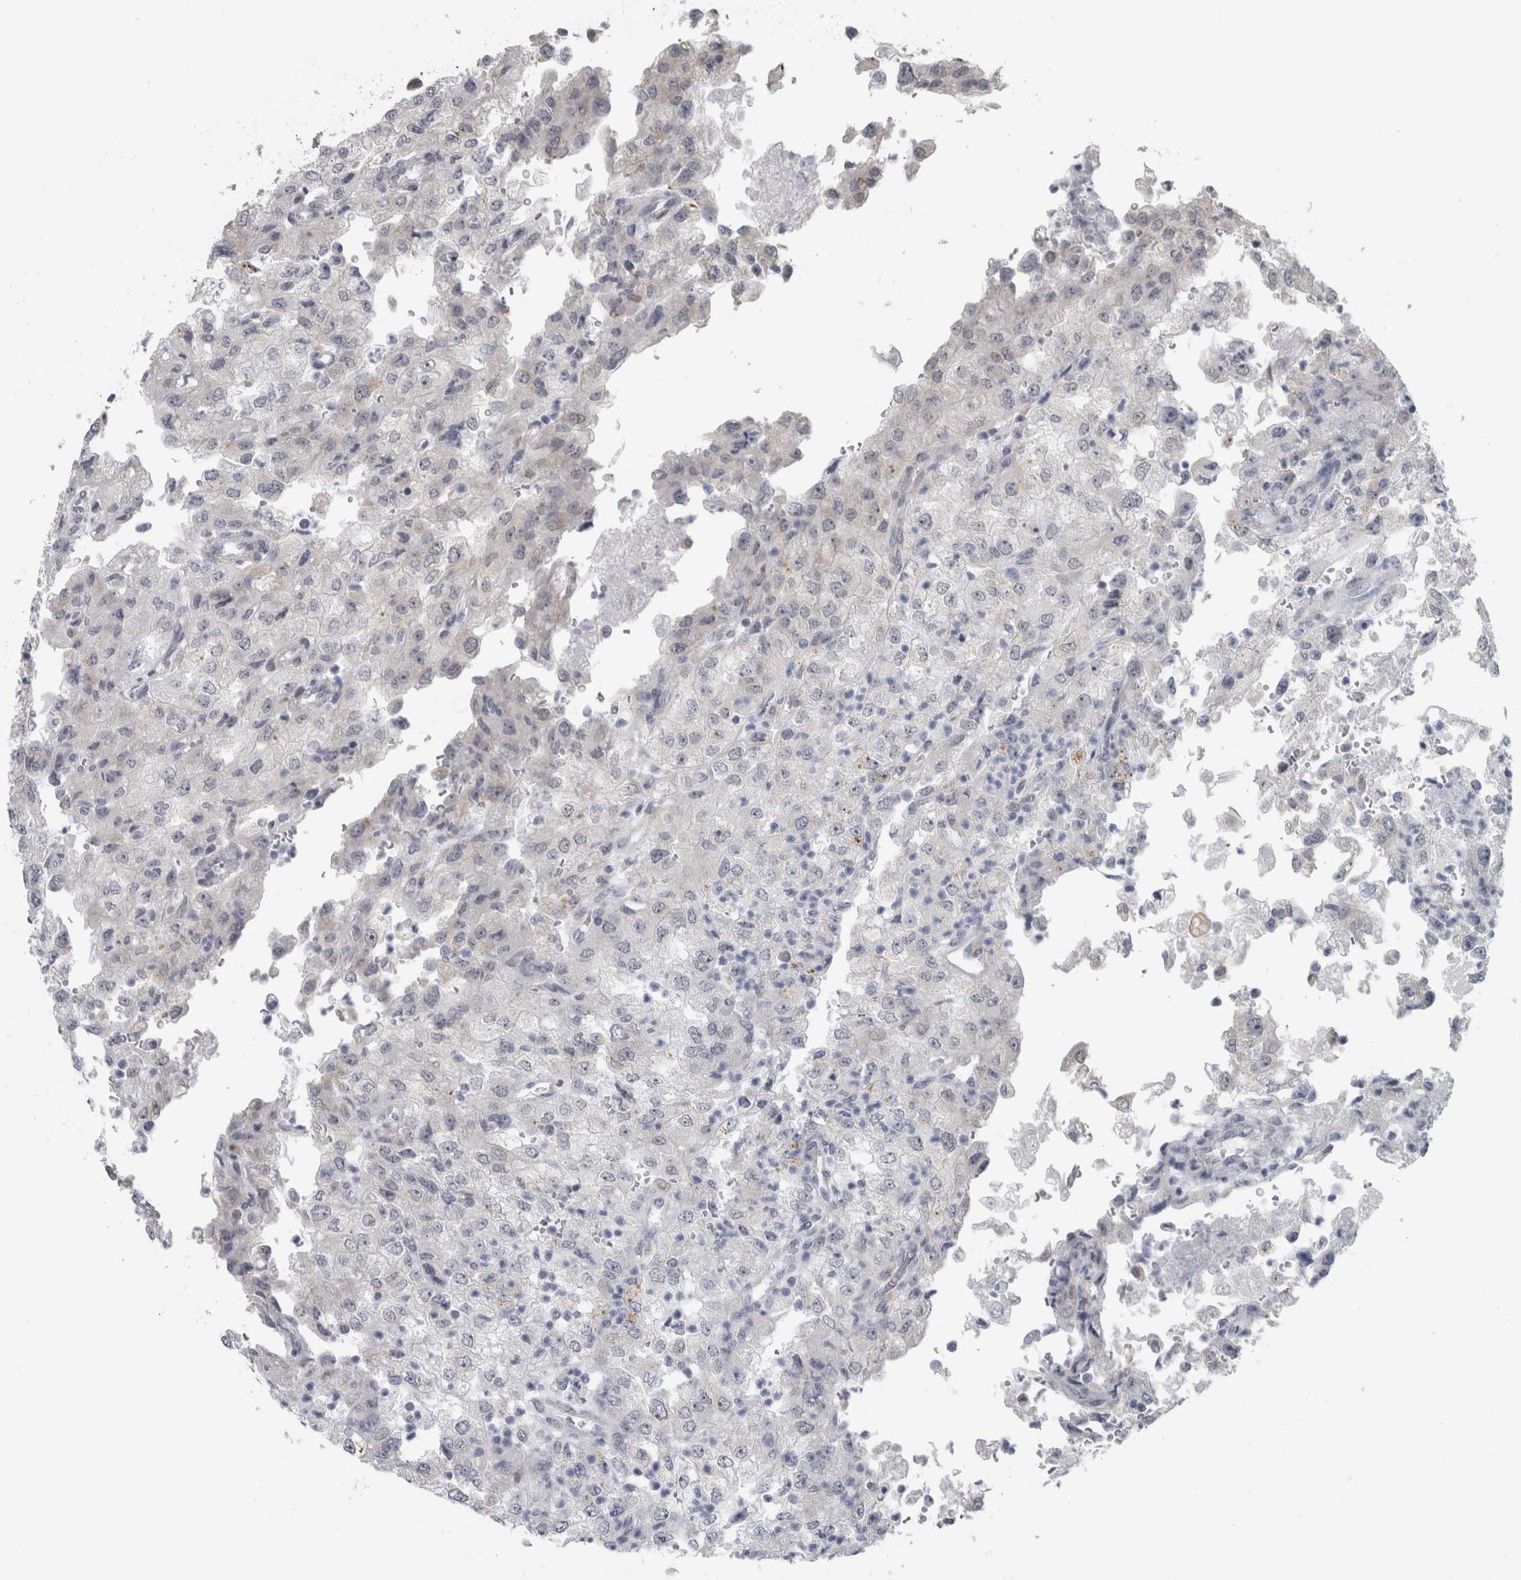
{"staining": {"intensity": "negative", "quantity": "none", "location": "none"}, "tissue": "renal cancer", "cell_type": "Tumor cells", "image_type": "cancer", "snomed": [{"axis": "morphology", "description": "Adenocarcinoma, NOS"}, {"axis": "topography", "description": "Kidney"}], "caption": "Immunohistochemistry histopathology image of human adenocarcinoma (renal) stained for a protein (brown), which reveals no positivity in tumor cells. (Stains: DAB (3,3'-diaminobenzidine) IHC with hematoxylin counter stain, Microscopy: brightfield microscopy at high magnification).", "gene": "TMEM242", "patient": {"sex": "female", "age": 54}}